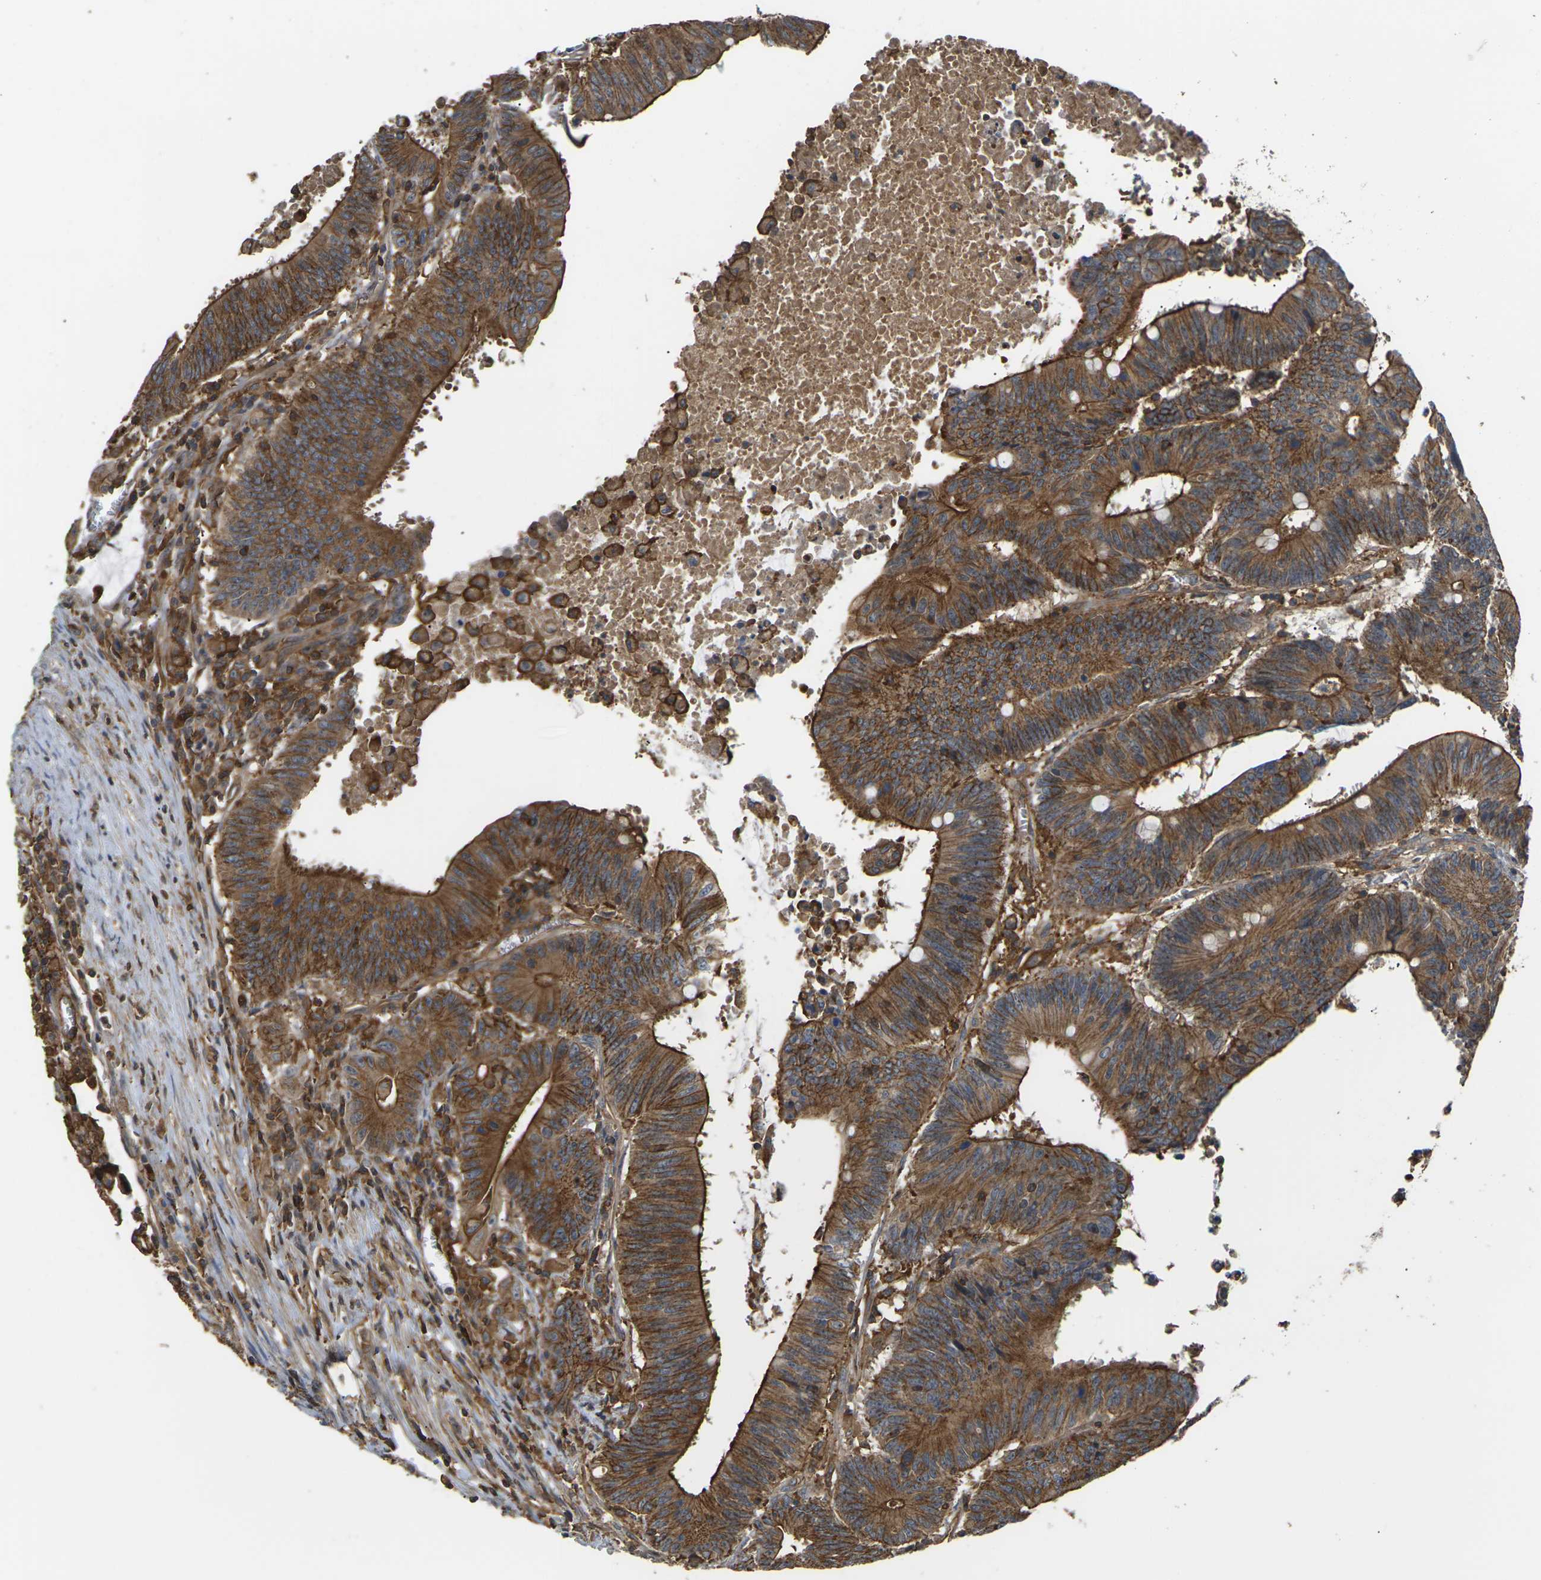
{"staining": {"intensity": "strong", "quantity": ">75%", "location": "cytoplasmic/membranous"}, "tissue": "colorectal cancer", "cell_type": "Tumor cells", "image_type": "cancer", "snomed": [{"axis": "morphology", "description": "Adenocarcinoma, NOS"}, {"axis": "topography", "description": "Colon"}], "caption": "A histopathology image of adenocarcinoma (colorectal) stained for a protein shows strong cytoplasmic/membranous brown staining in tumor cells.", "gene": "IQGAP1", "patient": {"sex": "male", "age": 45}}